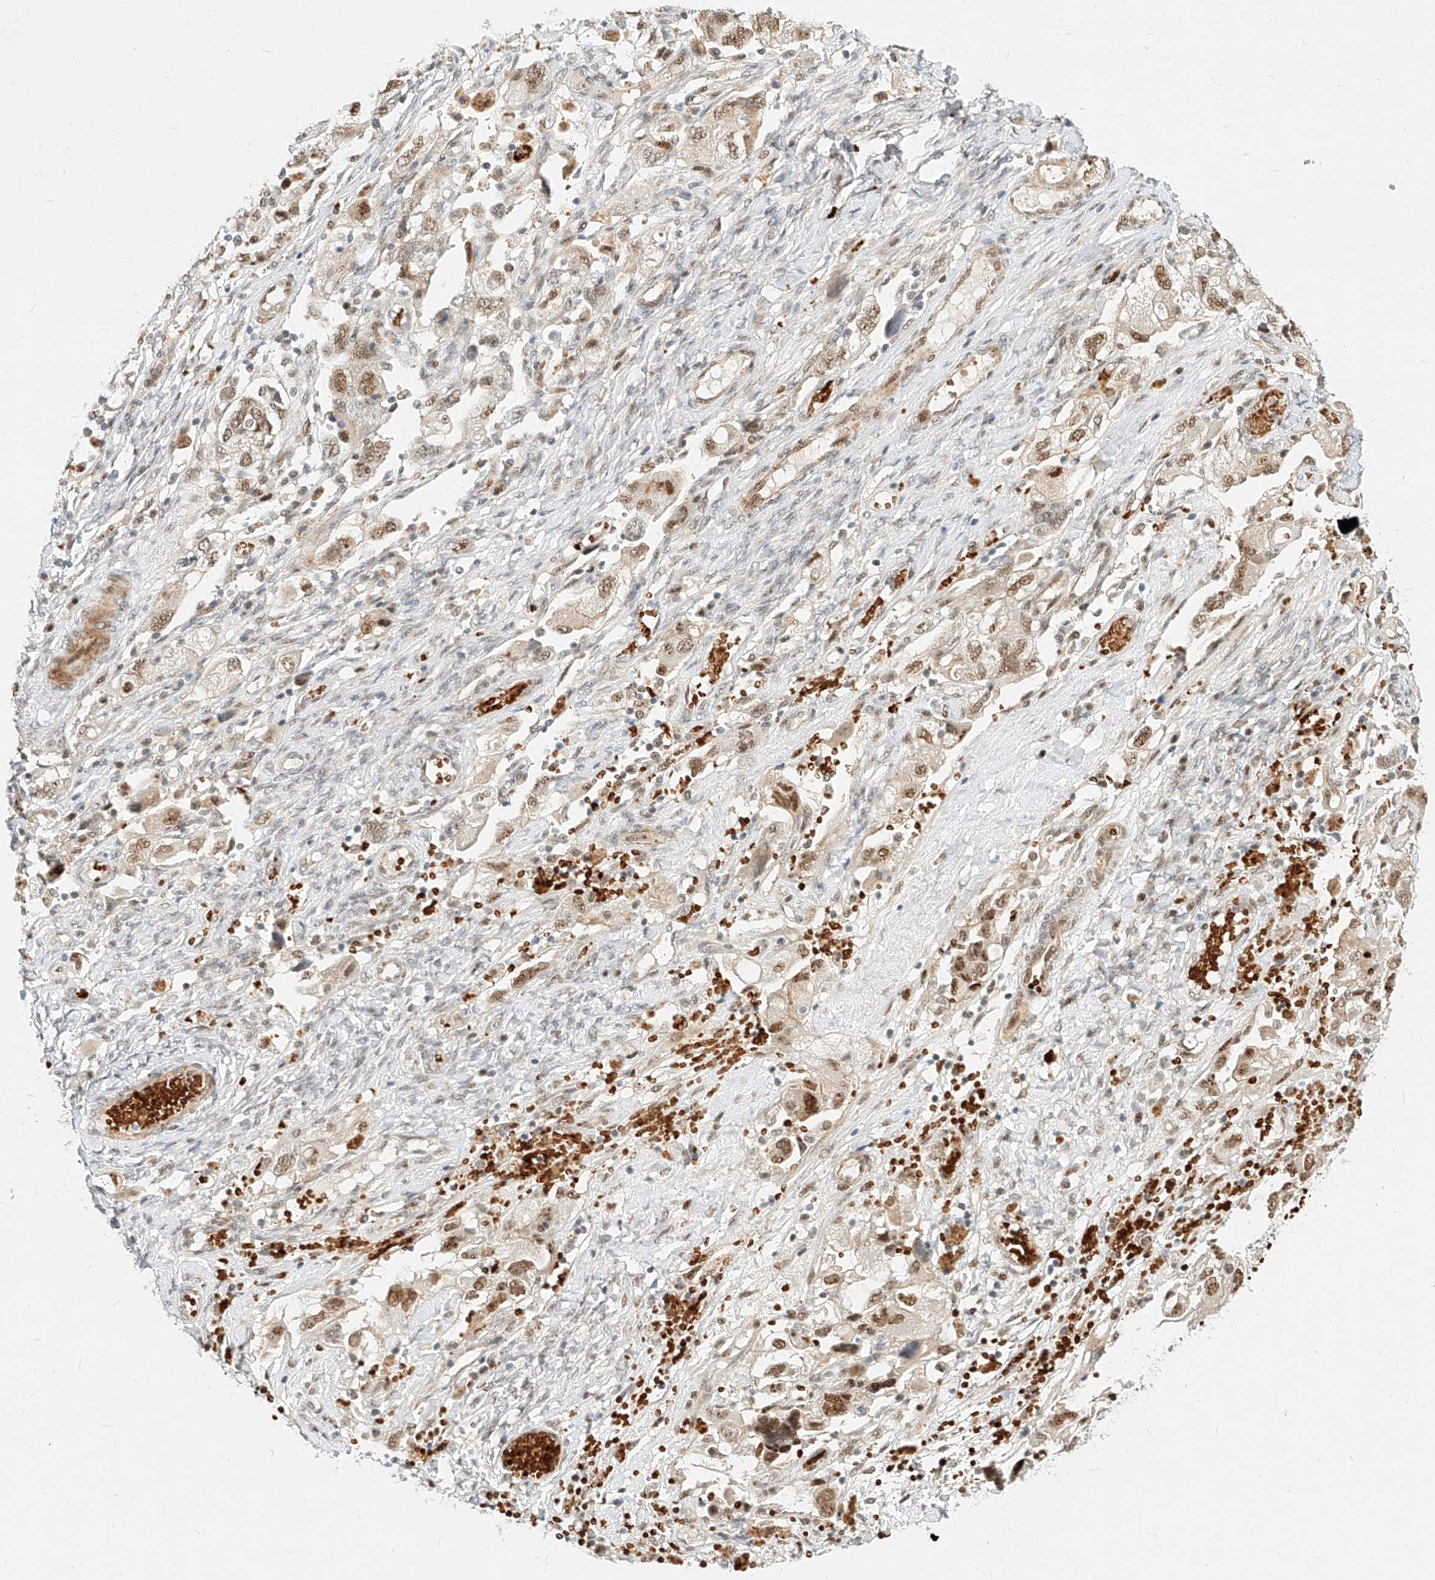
{"staining": {"intensity": "weak", "quantity": ">75%", "location": "nuclear"}, "tissue": "ovarian cancer", "cell_type": "Tumor cells", "image_type": "cancer", "snomed": [{"axis": "morphology", "description": "Carcinoma, NOS"}, {"axis": "morphology", "description": "Cystadenocarcinoma, serous, NOS"}, {"axis": "topography", "description": "Ovary"}], "caption": "Carcinoma (ovarian) tissue demonstrates weak nuclear expression in approximately >75% of tumor cells", "gene": "CBX8", "patient": {"sex": "female", "age": 69}}